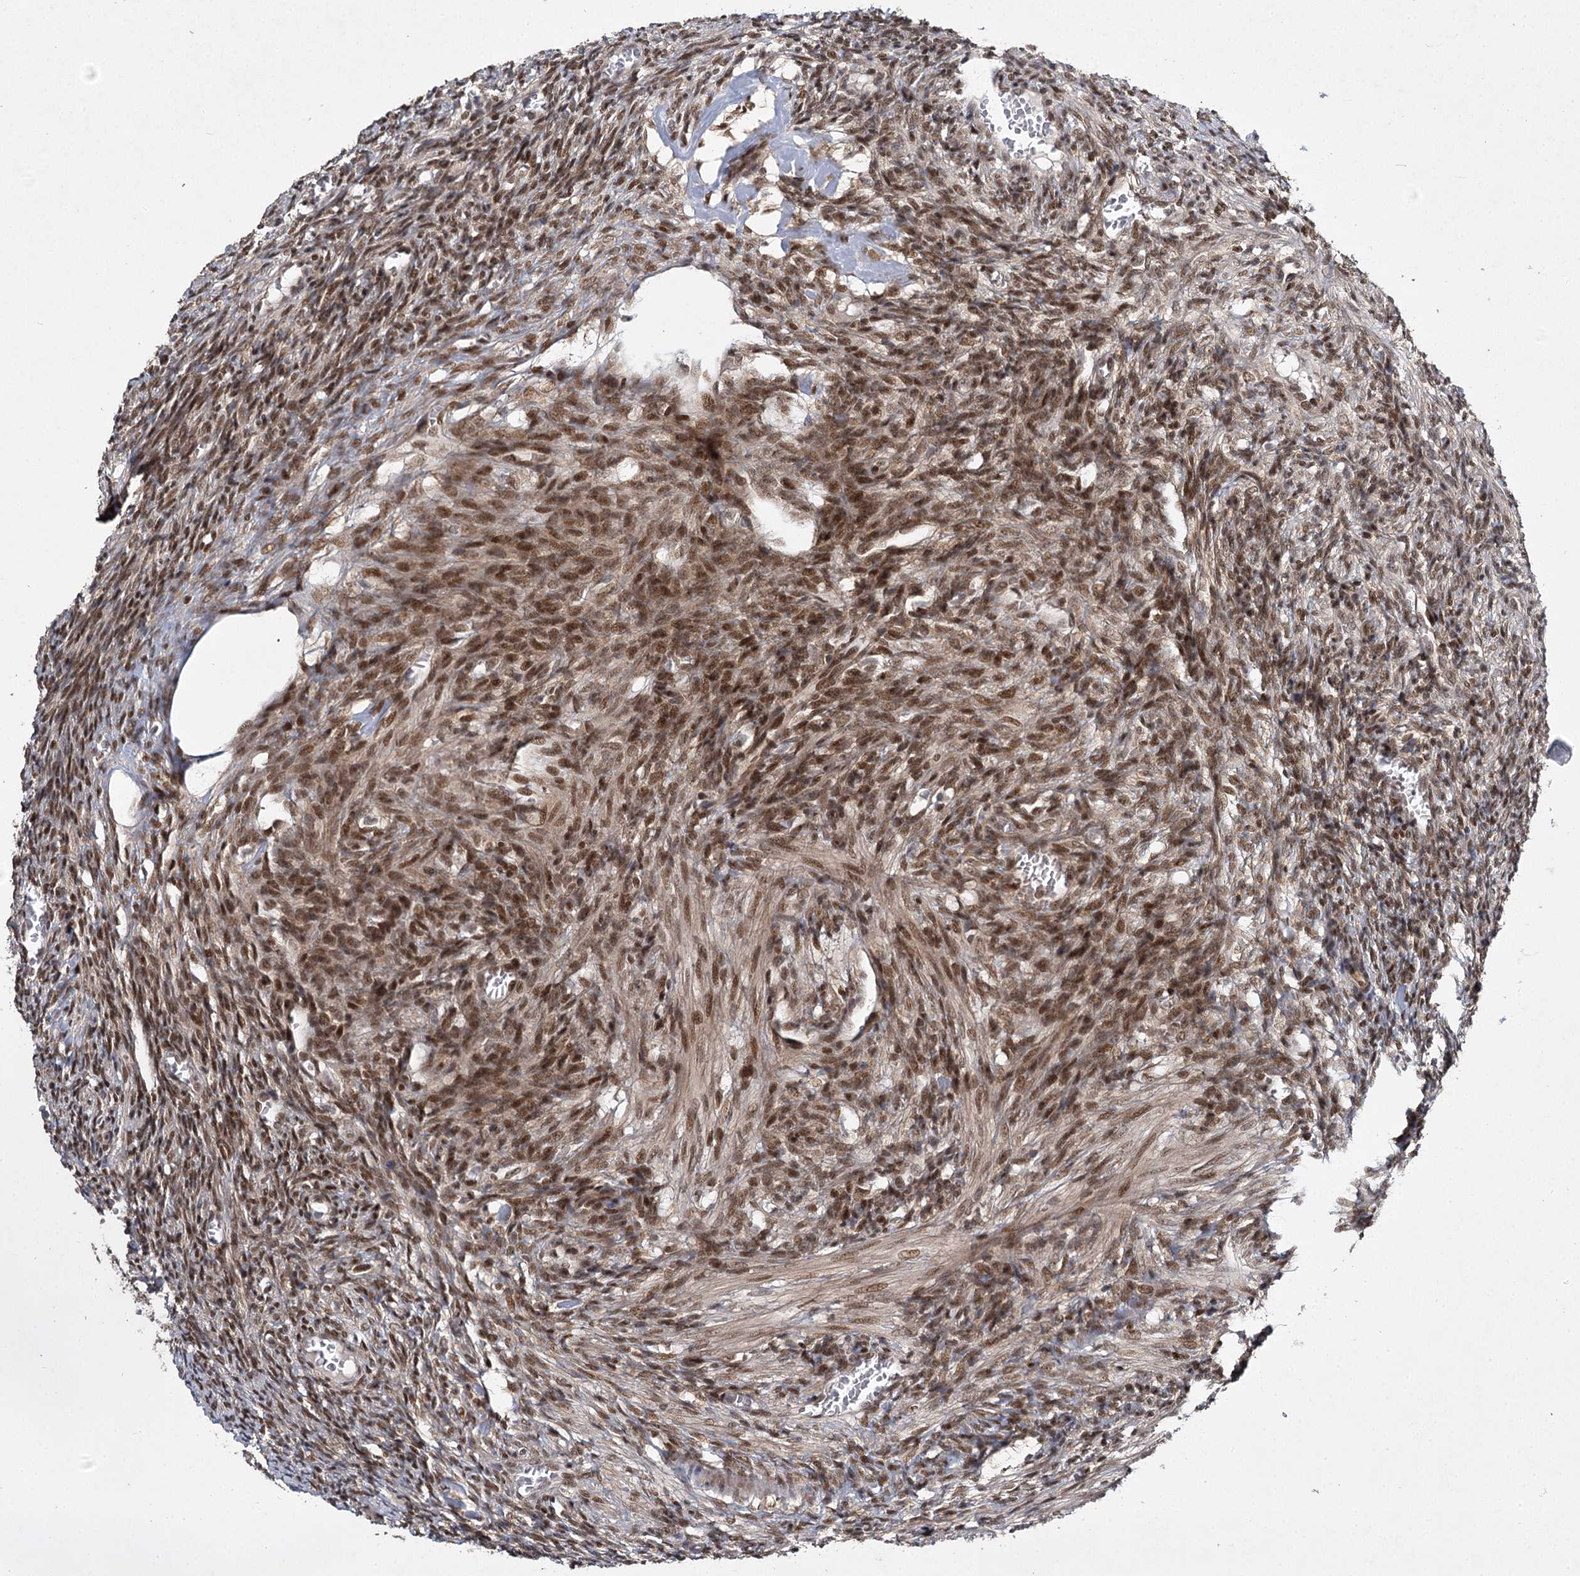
{"staining": {"intensity": "moderate", "quantity": ">75%", "location": "nuclear"}, "tissue": "ovary", "cell_type": "Ovarian stroma cells", "image_type": "normal", "snomed": [{"axis": "morphology", "description": "Normal tissue, NOS"}, {"axis": "topography", "description": "Ovary"}], "caption": "Immunohistochemical staining of benign human ovary demonstrates >75% levels of moderate nuclear protein expression in about >75% of ovarian stroma cells. The staining was performed using DAB, with brown indicating positive protein expression. Nuclei are stained blue with hematoxylin.", "gene": "DCUN1D4", "patient": {"sex": "female", "age": 27}}